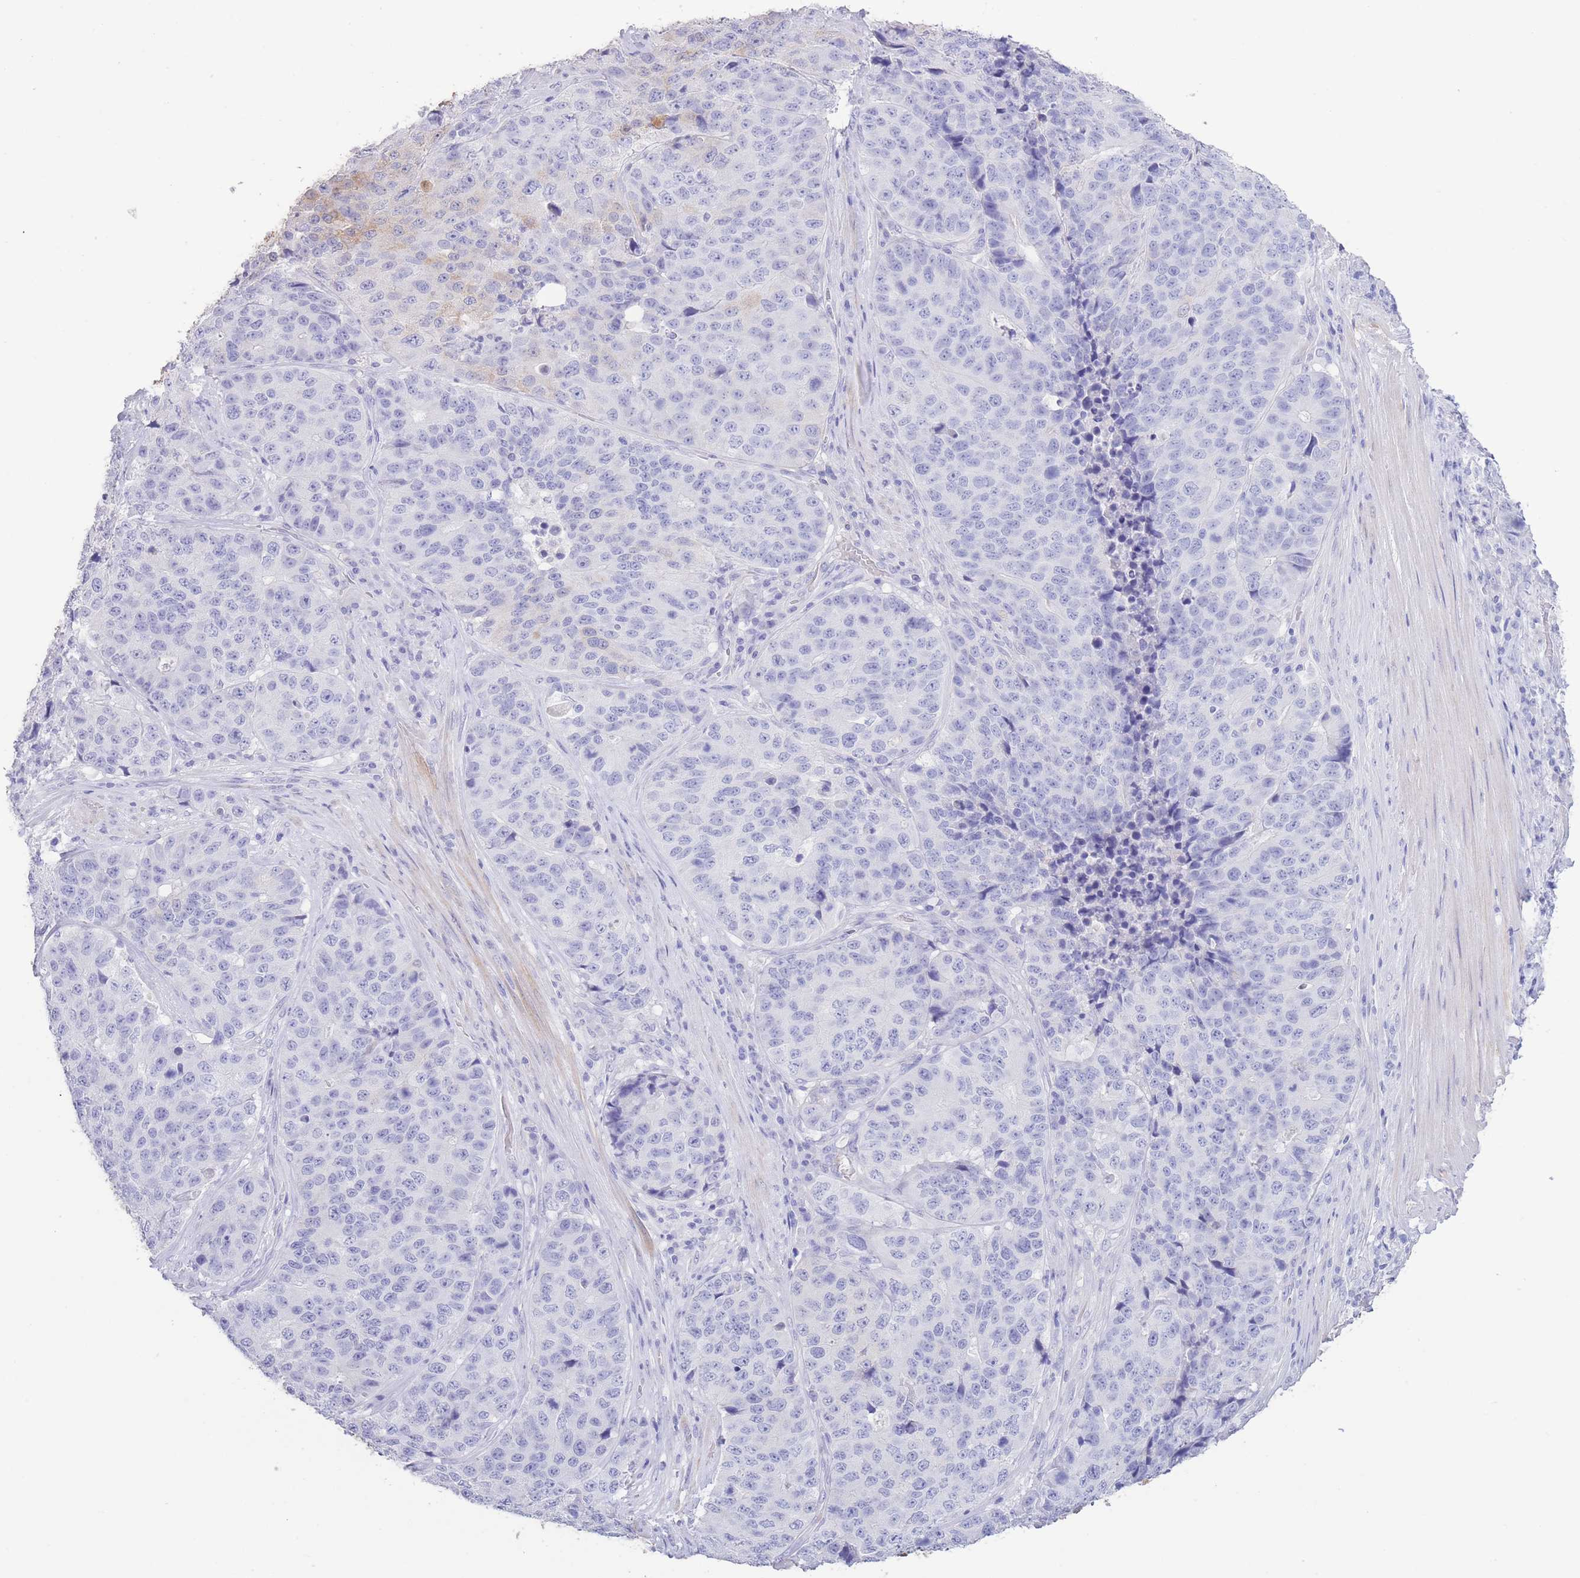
{"staining": {"intensity": "negative", "quantity": "none", "location": "none"}, "tissue": "stomach cancer", "cell_type": "Tumor cells", "image_type": "cancer", "snomed": [{"axis": "morphology", "description": "Adenocarcinoma, NOS"}, {"axis": "topography", "description": "Stomach"}], "caption": "Immunohistochemistry histopathology image of neoplastic tissue: human adenocarcinoma (stomach) stained with DAB (3,3'-diaminobenzidine) displays no significant protein staining in tumor cells. (DAB (3,3'-diaminobenzidine) IHC with hematoxylin counter stain).", "gene": "PKLR", "patient": {"sex": "male", "age": 71}}